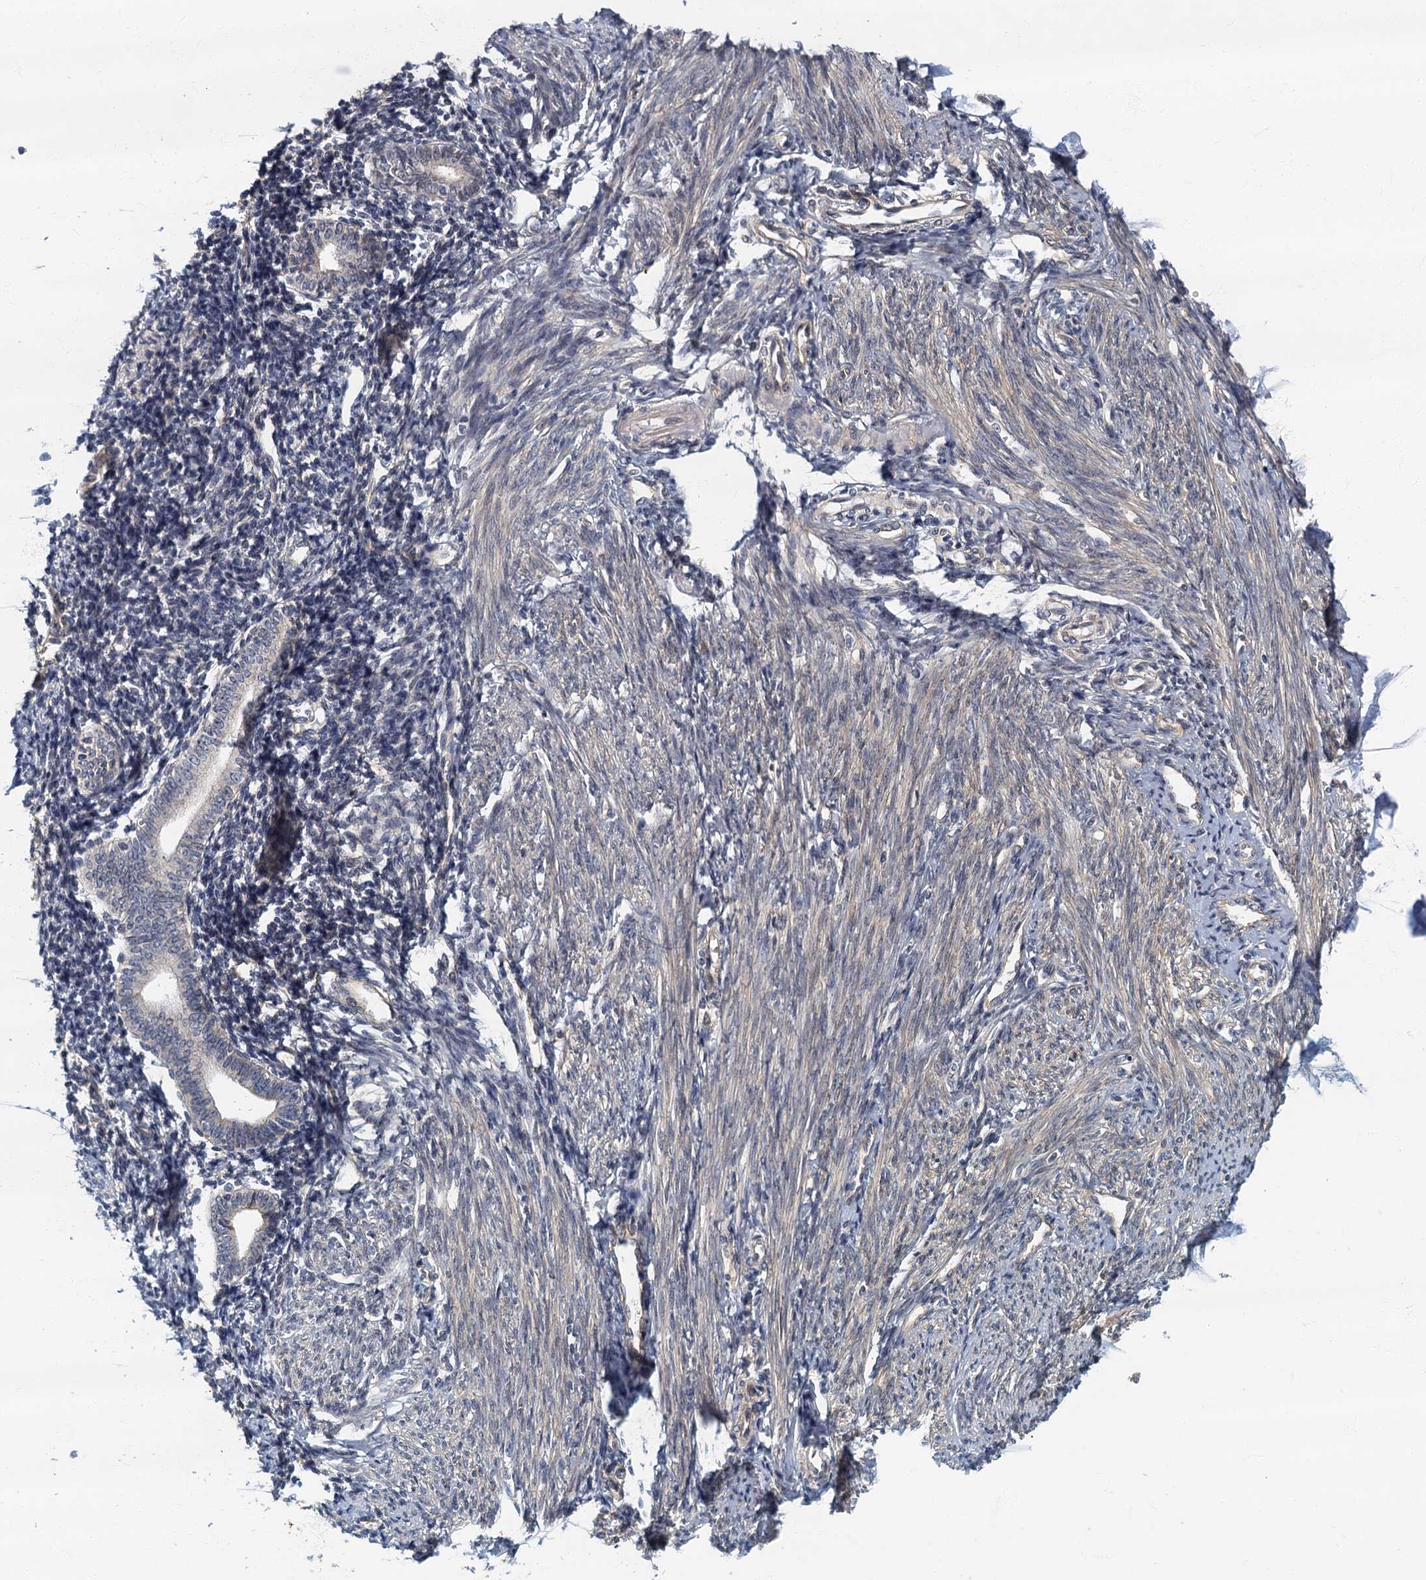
{"staining": {"intensity": "negative", "quantity": "none", "location": "none"}, "tissue": "endometrium", "cell_type": "Cells in endometrial stroma", "image_type": "normal", "snomed": [{"axis": "morphology", "description": "Normal tissue, NOS"}, {"axis": "topography", "description": "Endometrium"}], "caption": "Human endometrium stained for a protein using immunohistochemistry displays no staining in cells in endometrial stroma.", "gene": "CKAP2L", "patient": {"sex": "female", "age": 56}}